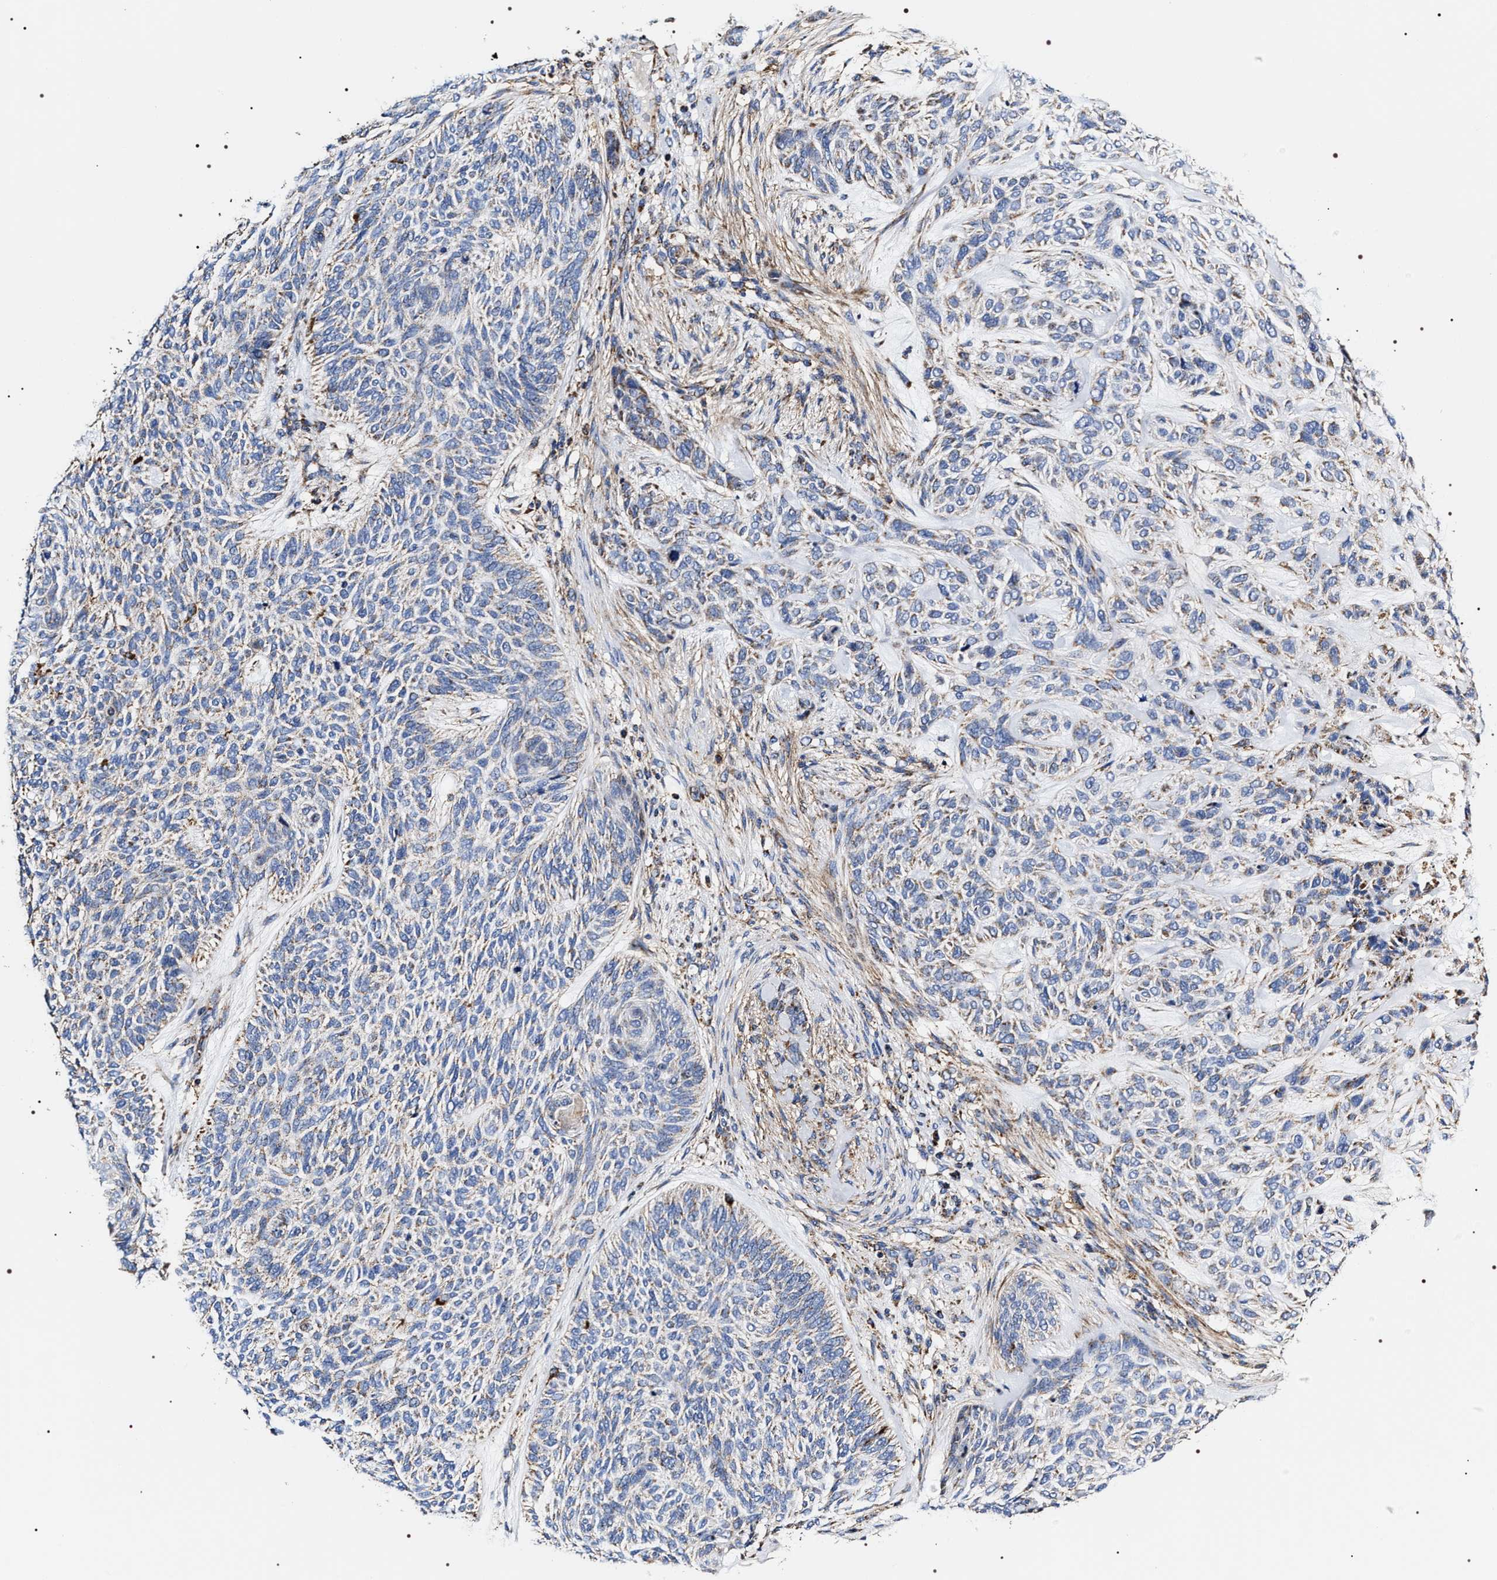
{"staining": {"intensity": "moderate", "quantity": "<25%", "location": "cytoplasmic/membranous"}, "tissue": "skin cancer", "cell_type": "Tumor cells", "image_type": "cancer", "snomed": [{"axis": "morphology", "description": "Basal cell carcinoma"}, {"axis": "topography", "description": "Skin"}], "caption": "Skin cancer stained with a protein marker reveals moderate staining in tumor cells.", "gene": "COG5", "patient": {"sex": "male", "age": 55}}